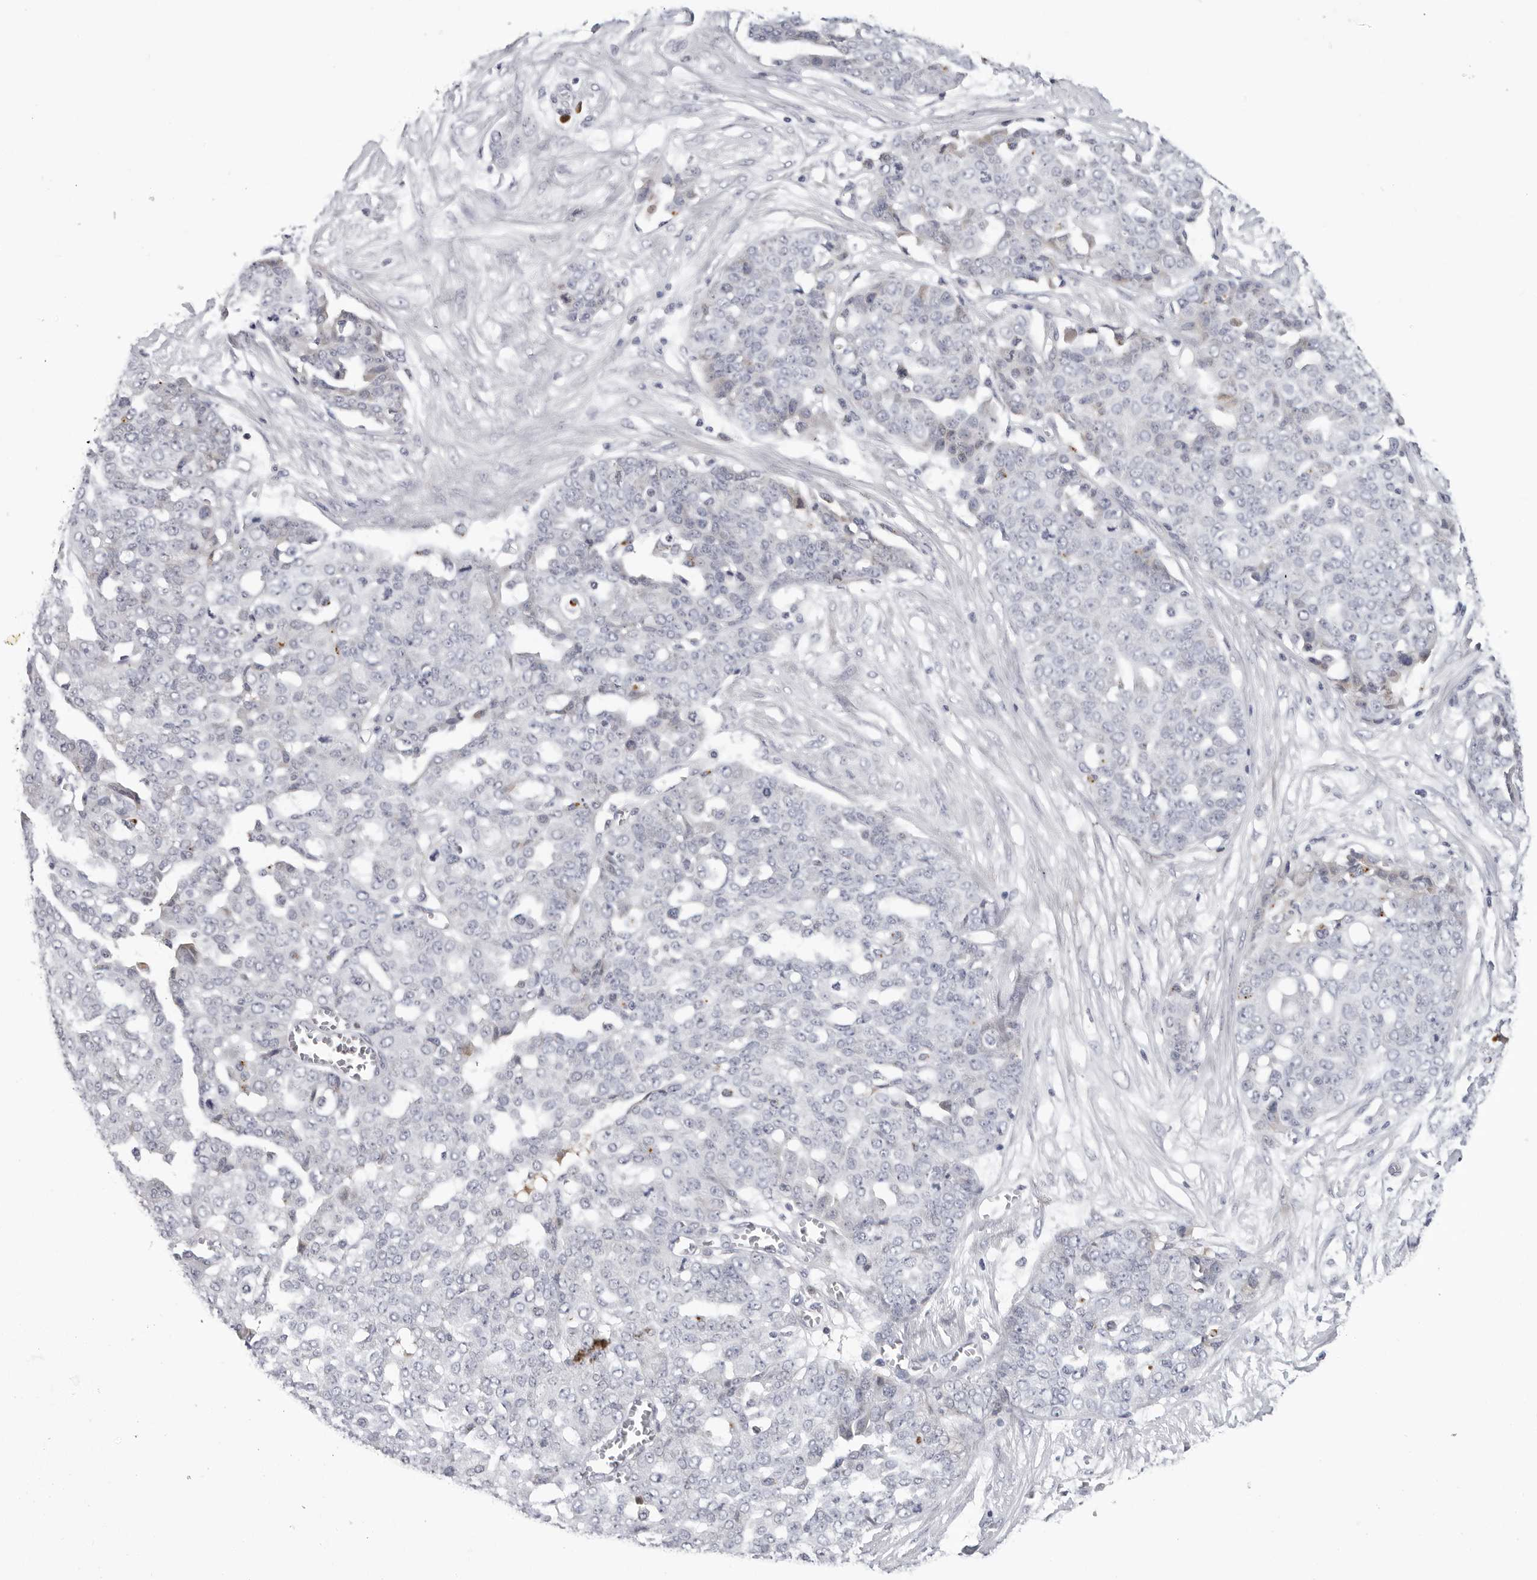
{"staining": {"intensity": "negative", "quantity": "none", "location": "none"}, "tissue": "ovarian cancer", "cell_type": "Tumor cells", "image_type": "cancer", "snomed": [{"axis": "morphology", "description": "Cystadenocarcinoma, serous, NOS"}, {"axis": "topography", "description": "Soft tissue"}, {"axis": "topography", "description": "Ovary"}], "caption": "The photomicrograph displays no staining of tumor cells in ovarian cancer.", "gene": "ZNF502", "patient": {"sex": "female", "age": 57}}